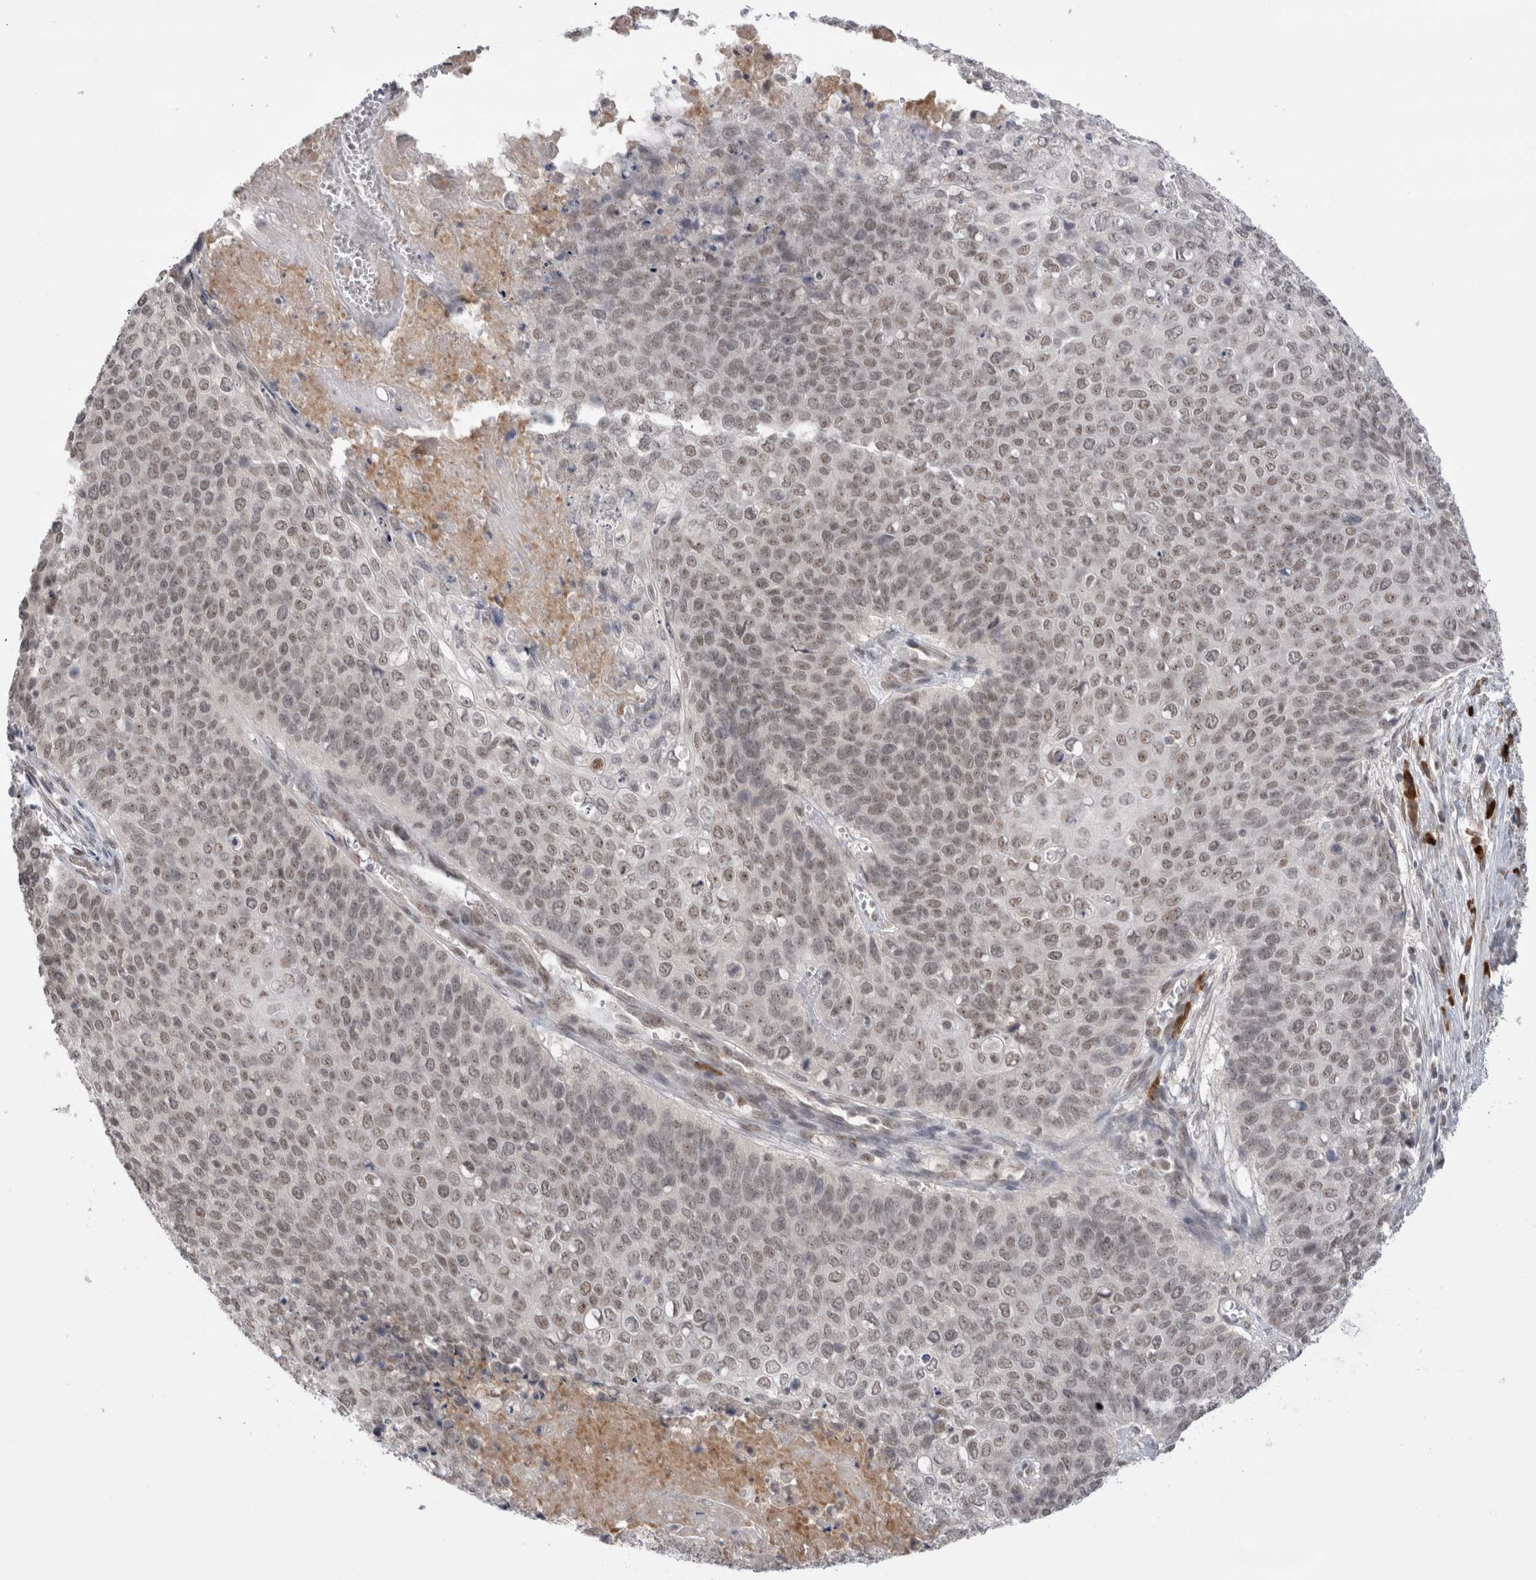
{"staining": {"intensity": "weak", "quantity": ">75%", "location": "nuclear"}, "tissue": "cervical cancer", "cell_type": "Tumor cells", "image_type": "cancer", "snomed": [{"axis": "morphology", "description": "Squamous cell carcinoma, NOS"}, {"axis": "topography", "description": "Cervix"}], "caption": "A histopathology image of squamous cell carcinoma (cervical) stained for a protein exhibits weak nuclear brown staining in tumor cells.", "gene": "ZNF24", "patient": {"sex": "female", "age": 39}}